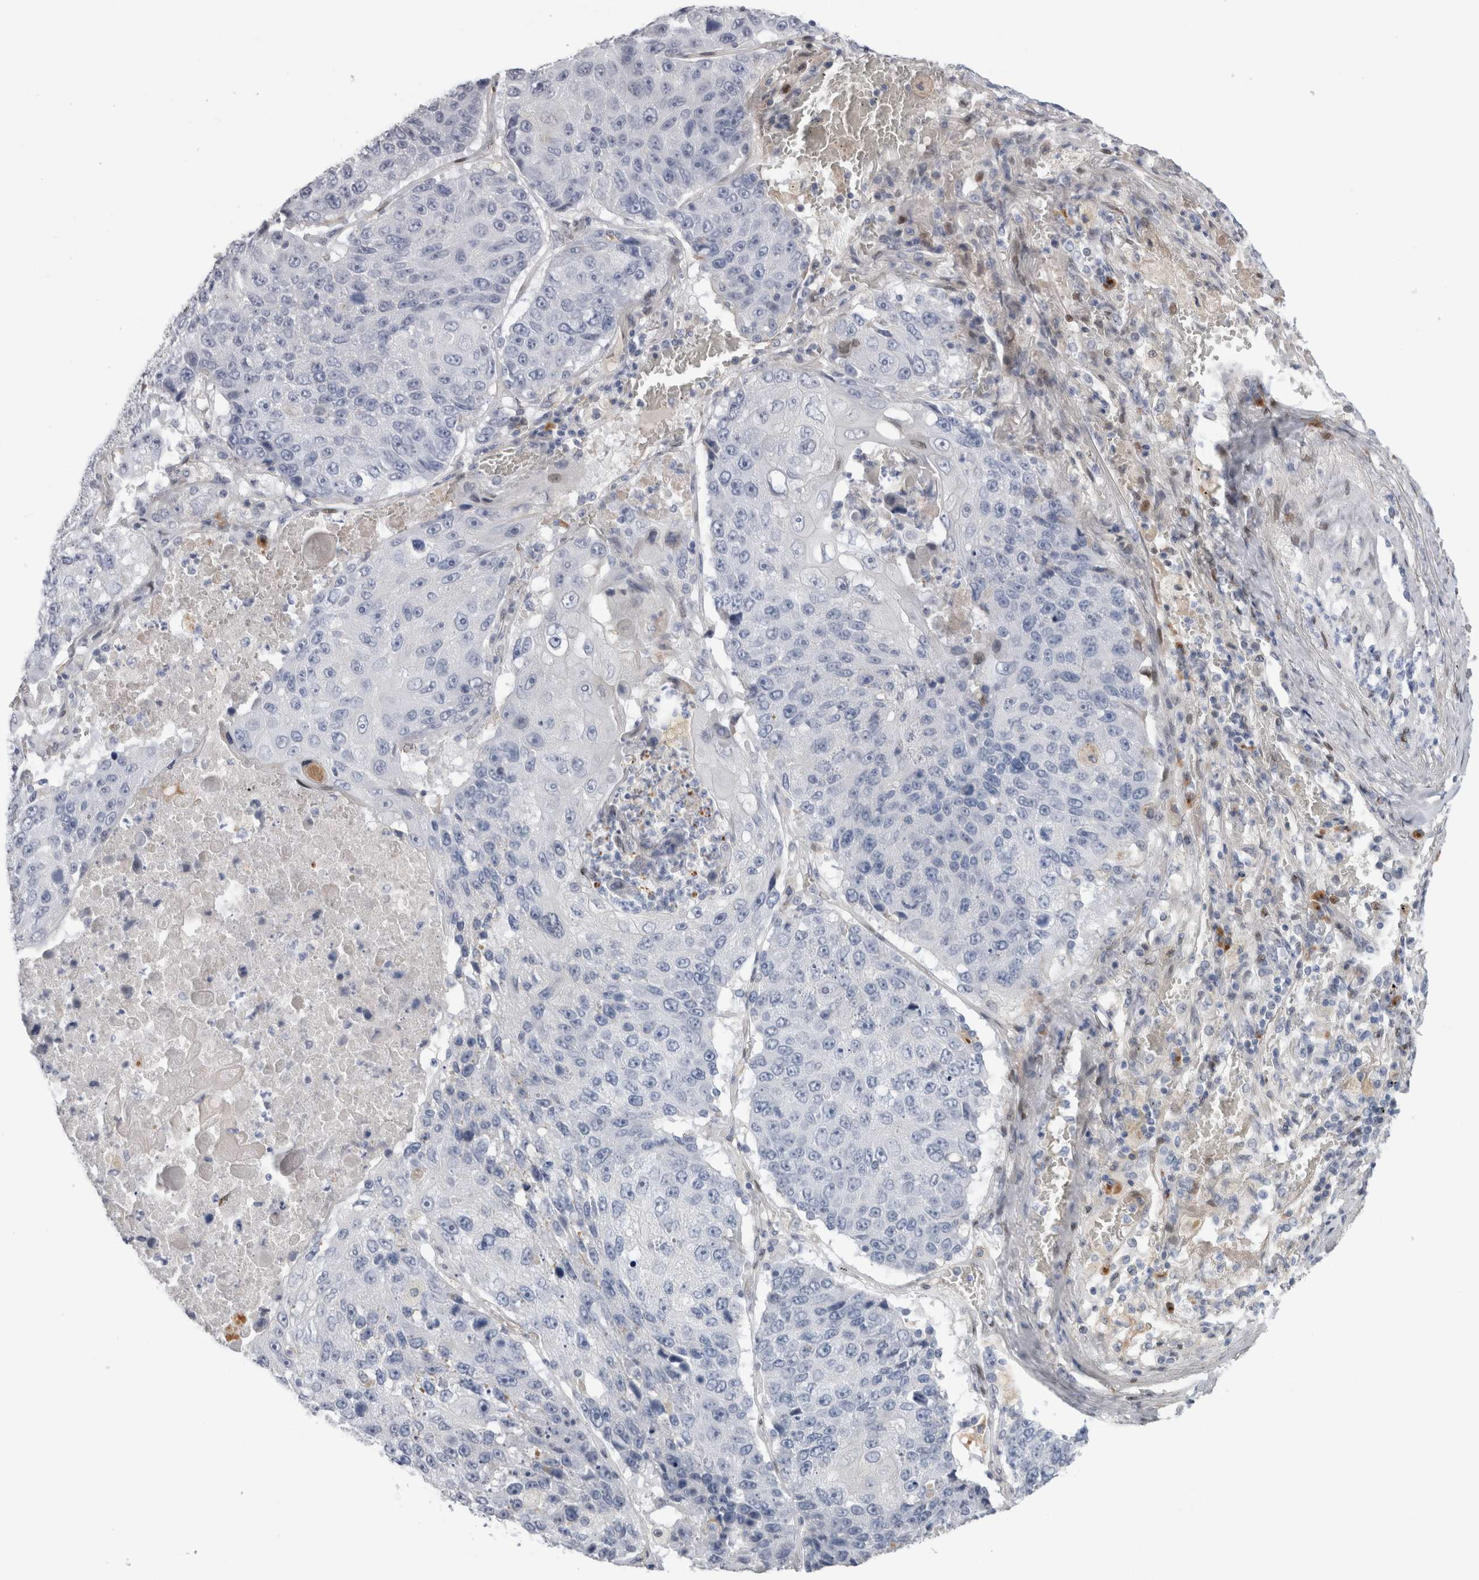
{"staining": {"intensity": "negative", "quantity": "none", "location": "none"}, "tissue": "lung cancer", "cell_type": "Tumor cells", "image_type": "cancer", "snomed": [{"axis": "morphology", "description": "Squamous cell carcinoma, NOS"}, {"axis": "topography", "description": "Lung"}], "caption": "This micrograph is of lung squamous cell carcinoma stained with immunohistochemistry to label a protein in brown with the nuclei are counter-stained blue. There is no expression in tumor cells.", "gene": "DMTN", "patient": {"sex": "male", "age": 61}}